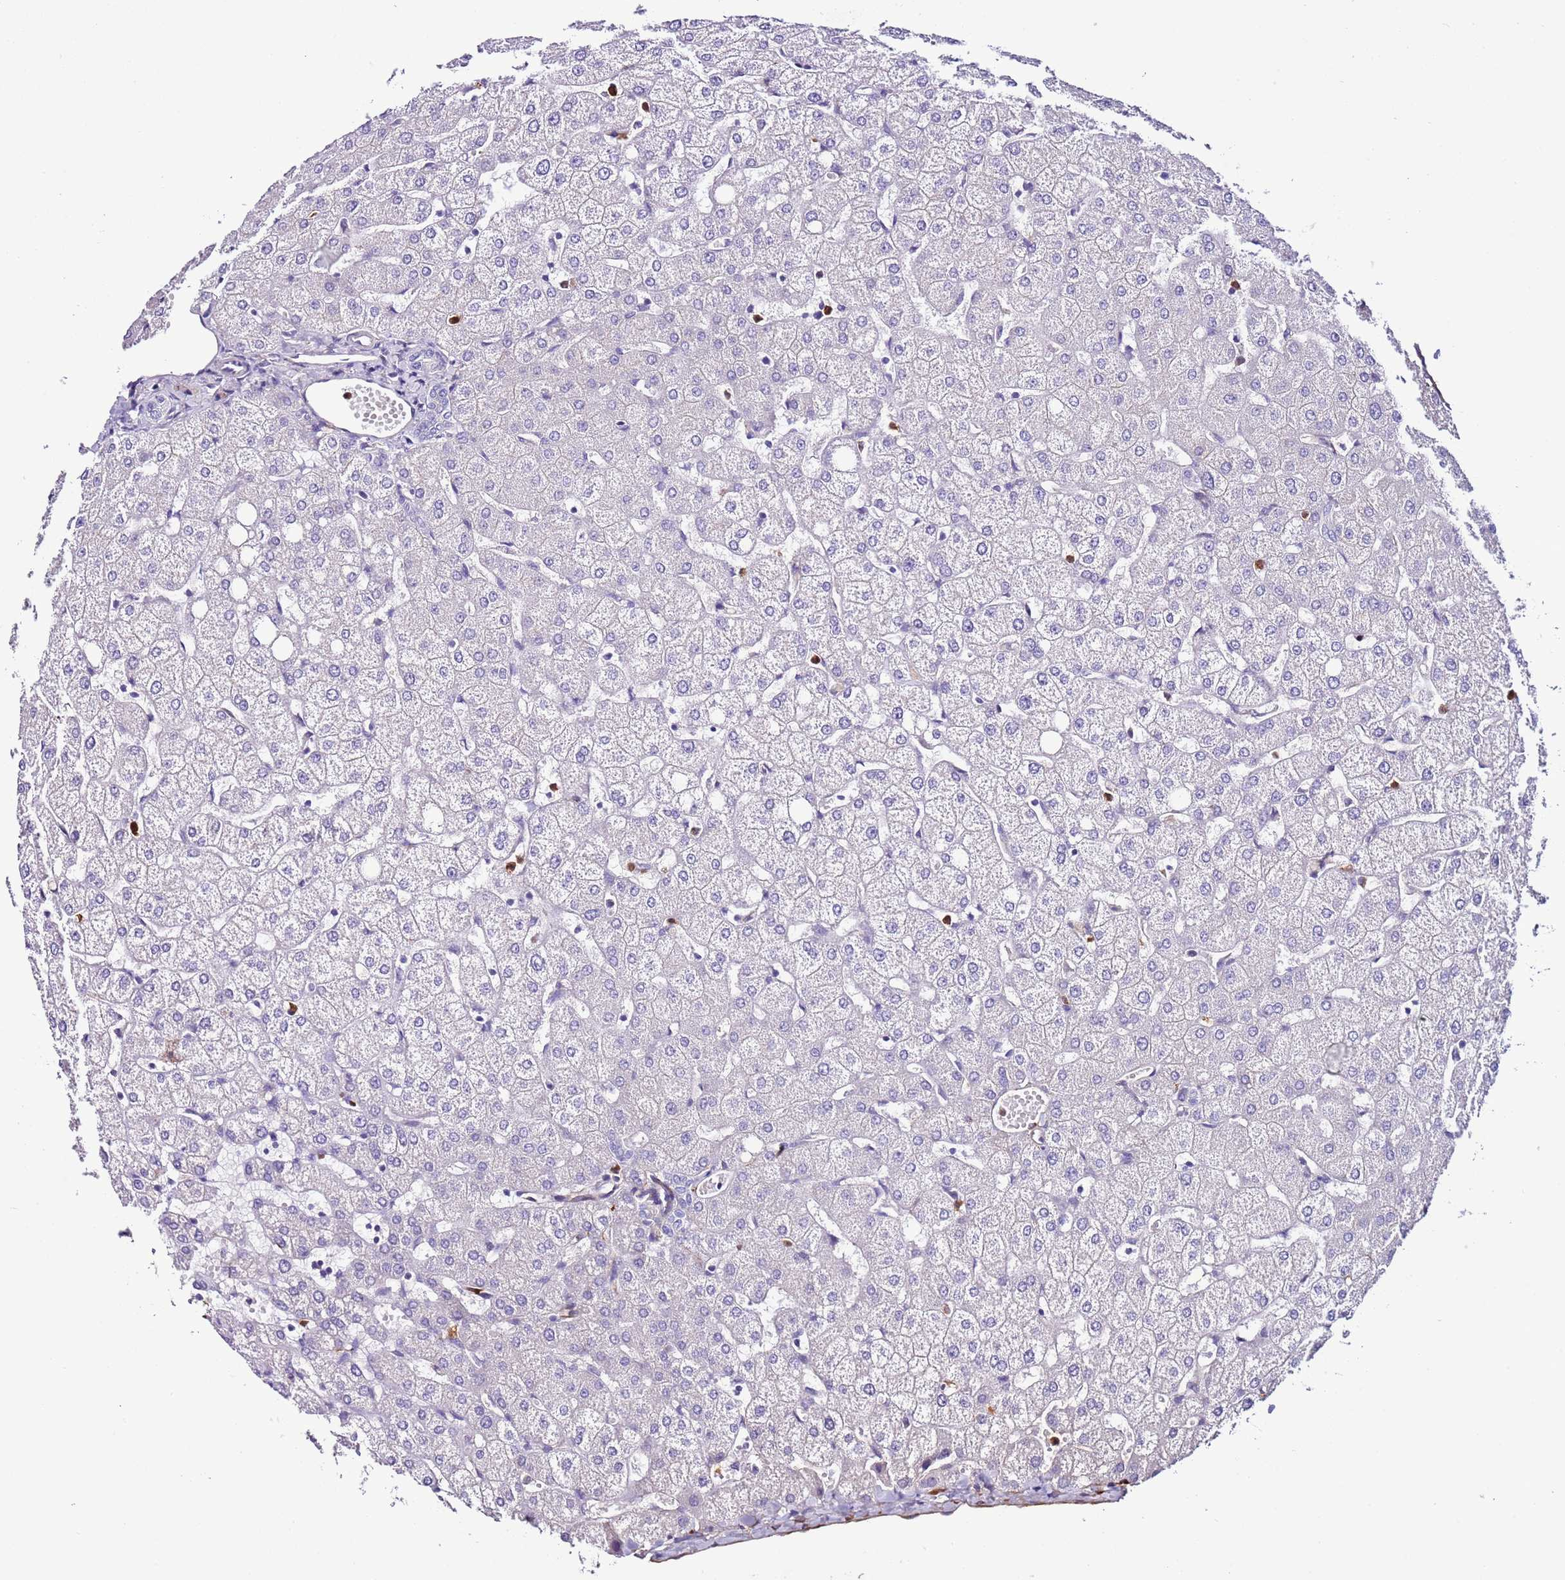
{"staining": {"intensity": "negative", "quantity": "none", "location": "none"}, "tissue": "liver", "cell_type": "Cholangiocytes", "image_type": "normal", "snomed": [{"axis": "morphology", "description": "Normal tissue, NOS"}, {"axis": "topography", "description": "Liver"}], "caption": "This is an immunohistochemistry micrograph of normal human liver. There is no staining in cholangiocytes.", "gene": "FAM174C", "patient": {"sex": "female", "age": 54}}